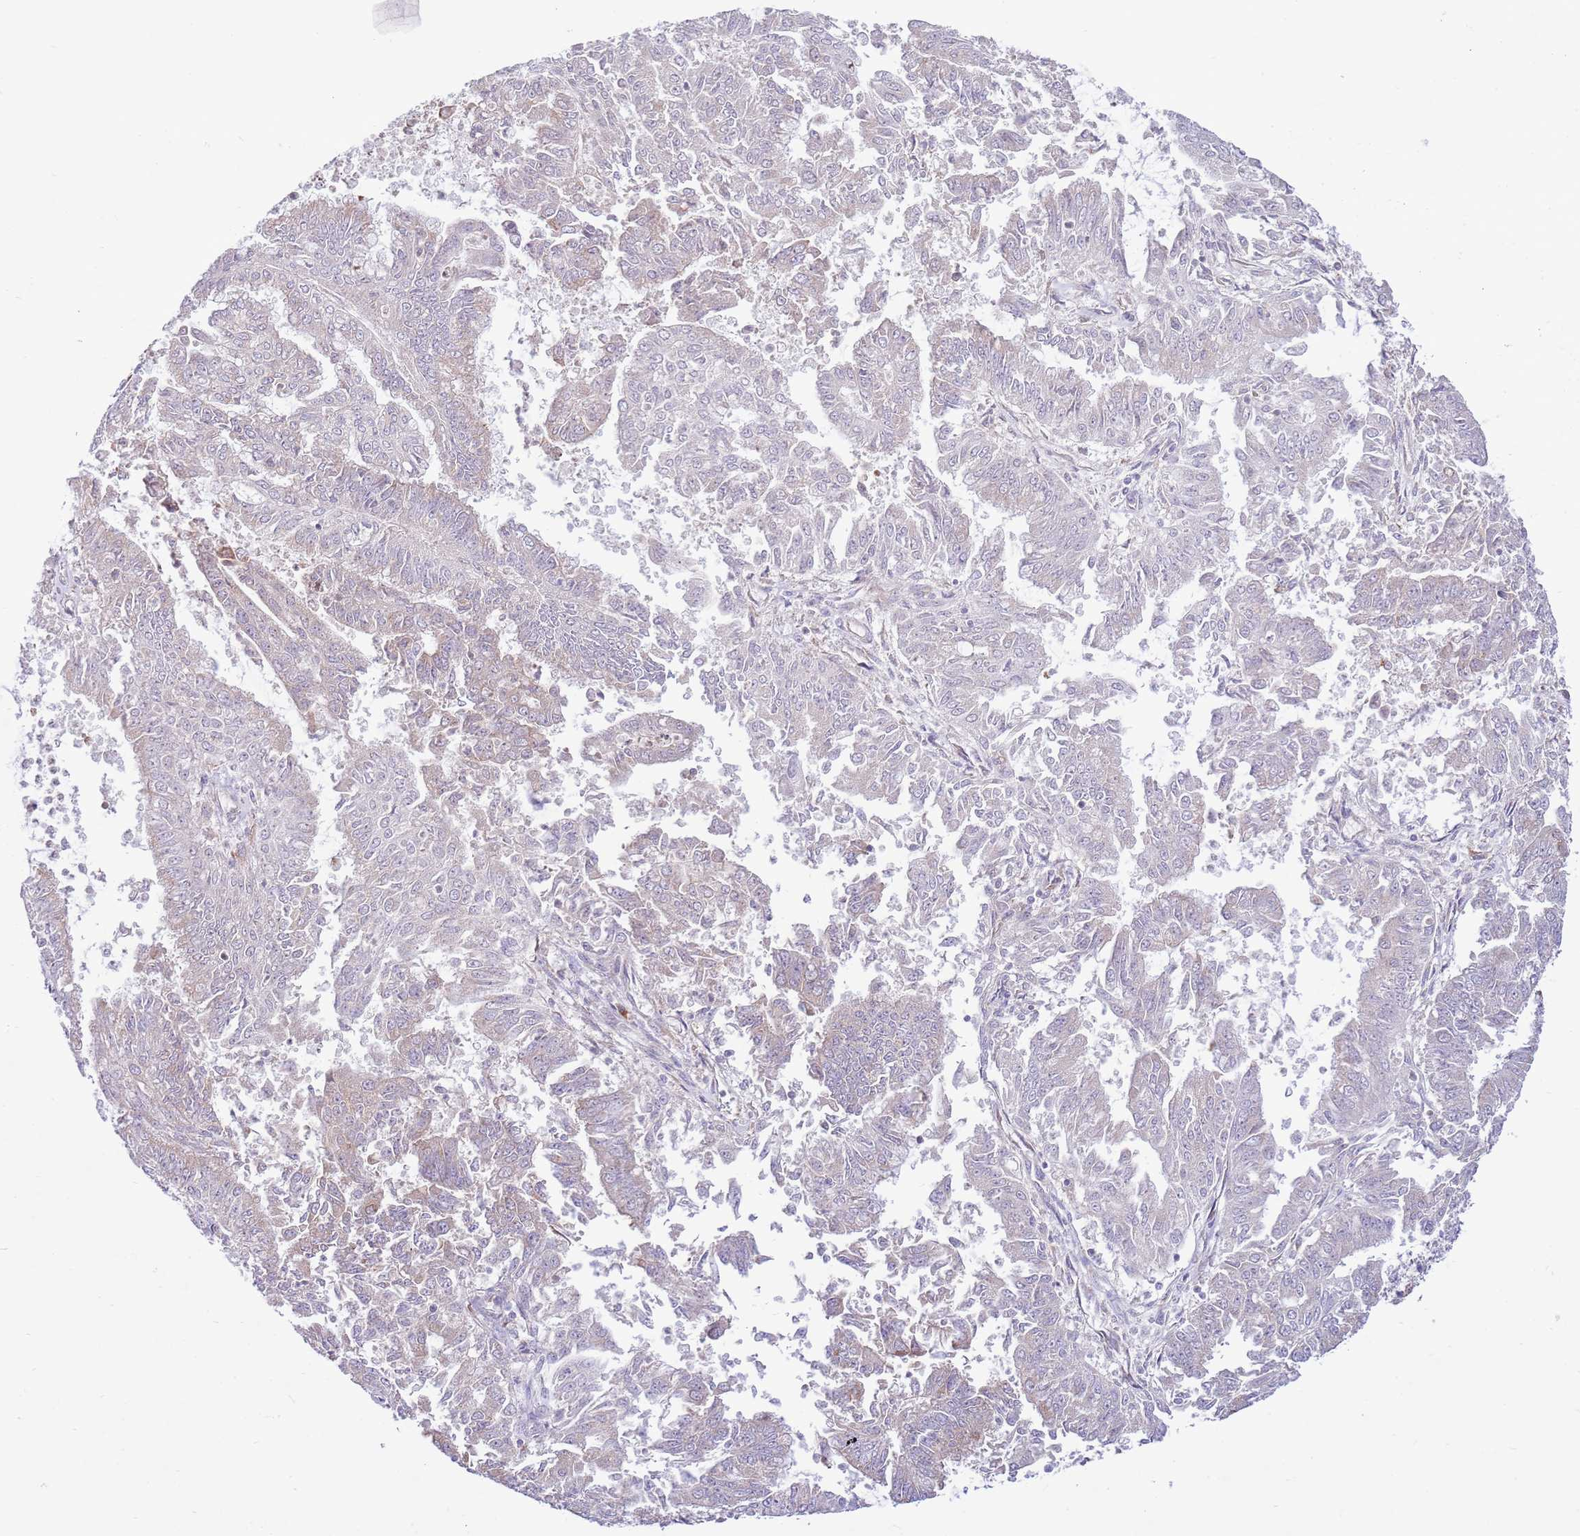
{"staining": {"intensity": "negative", "quantity": "none", "location": "none"}, "tissue": "endometrial cancer", "cell_type": "Tumor cells", "image_type": "cancer", "snomed": [{"axis": "morphology", "description": "Adenocarcinoma, NOS"}, {"axis": "topography", "description": "Endometrium"}], "caption": "Immunohistochemical staining of endometrial cancer reveals no significant staining in tumor cells.", "gene": "DAND5", "patient": {"sex": "female", "age": 73}}